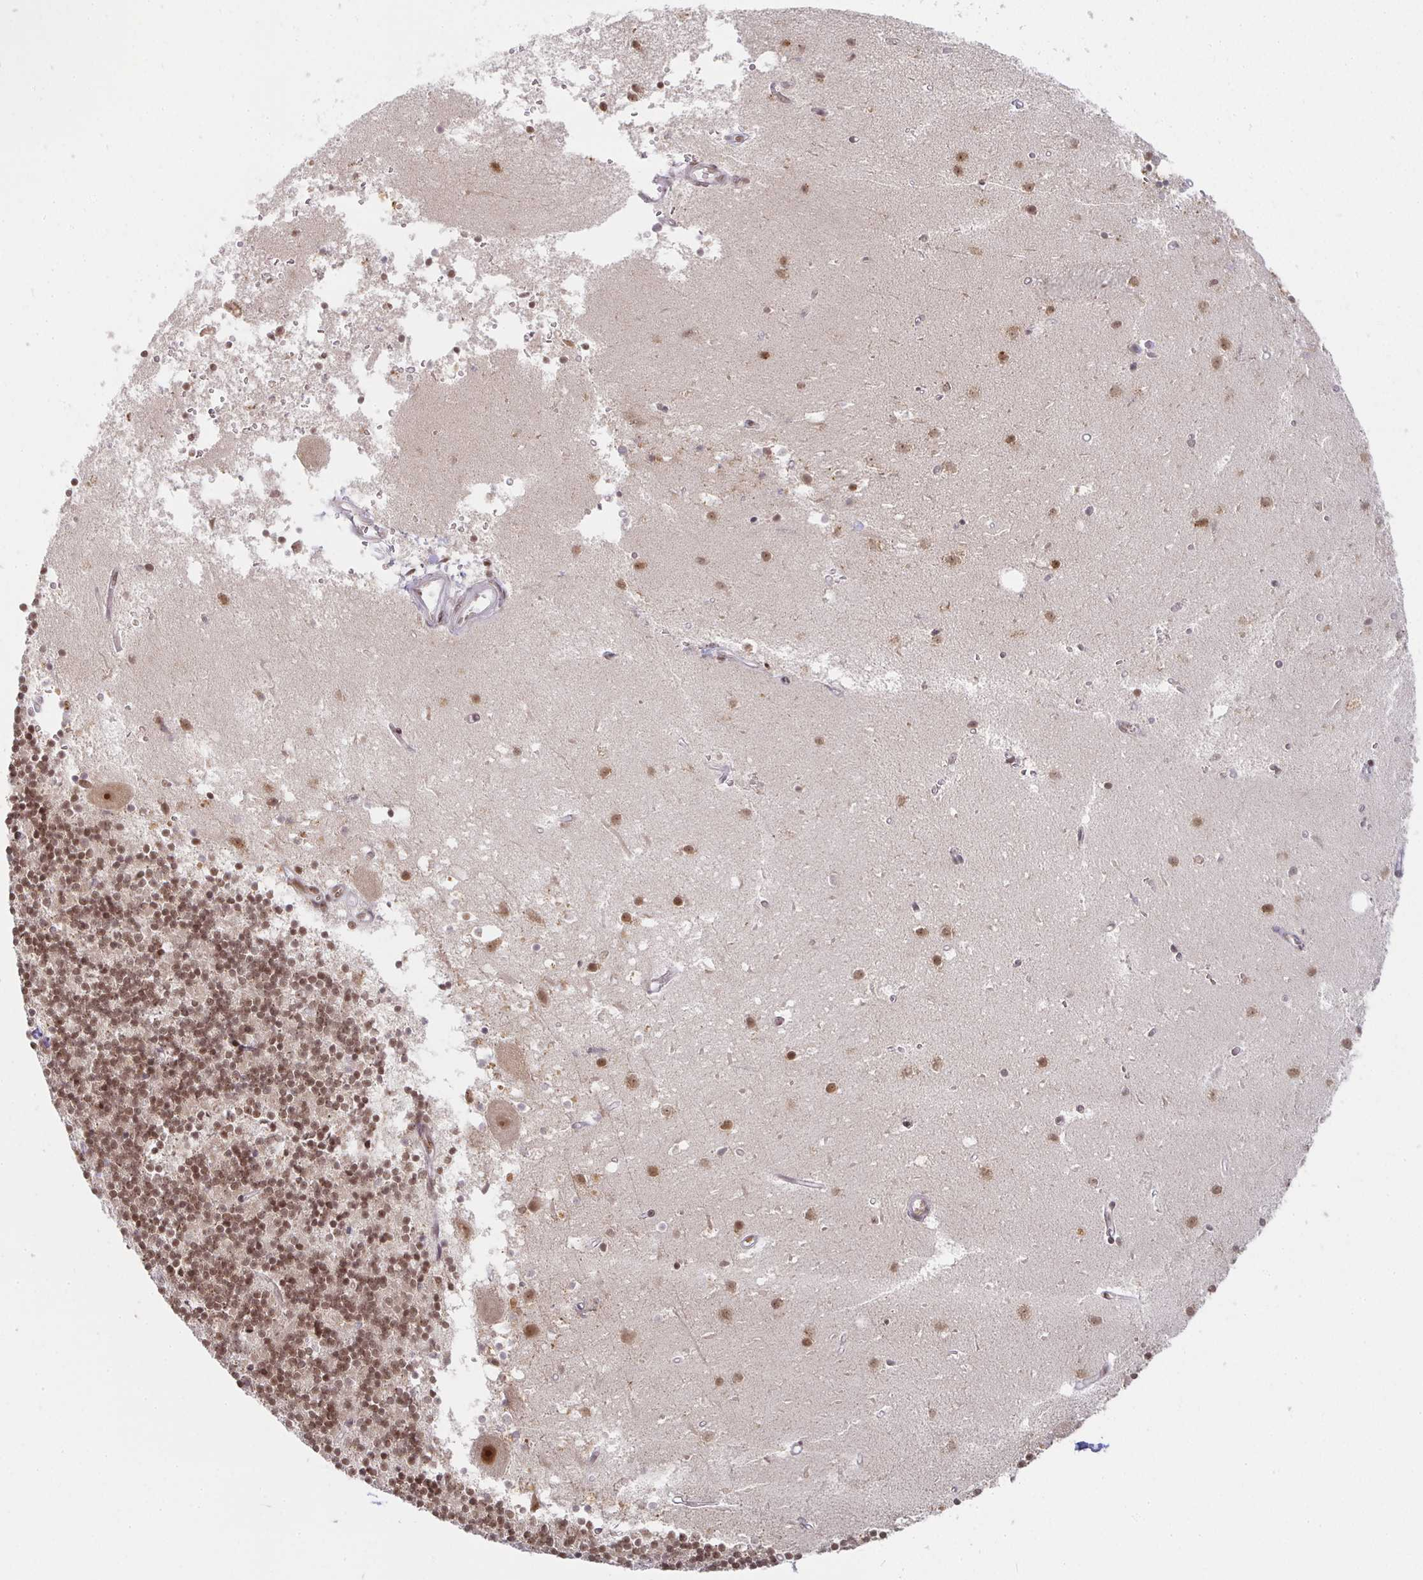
{"staining": {"intensity": "moderate", "quantity": ">75%", "location": "nuclear"}, "tissue": "cerebellum", "cell_type": "Cells in granular layer", "image_type": "normal", "snomed": [{"axis": "morphology", "description": "Normal tissue, NOS"}, {"axis": "topography", "description": "Cerebellum"}], "caption": "Benign cerebellum demonstrates moderate nuclear positivity in about >75% of cells in granular layer, visualized by immunohistochemistry. Nuclei are stained in blue.", "gene": "SMARCA2", "patient": {"sex": "male", "age": 54}}